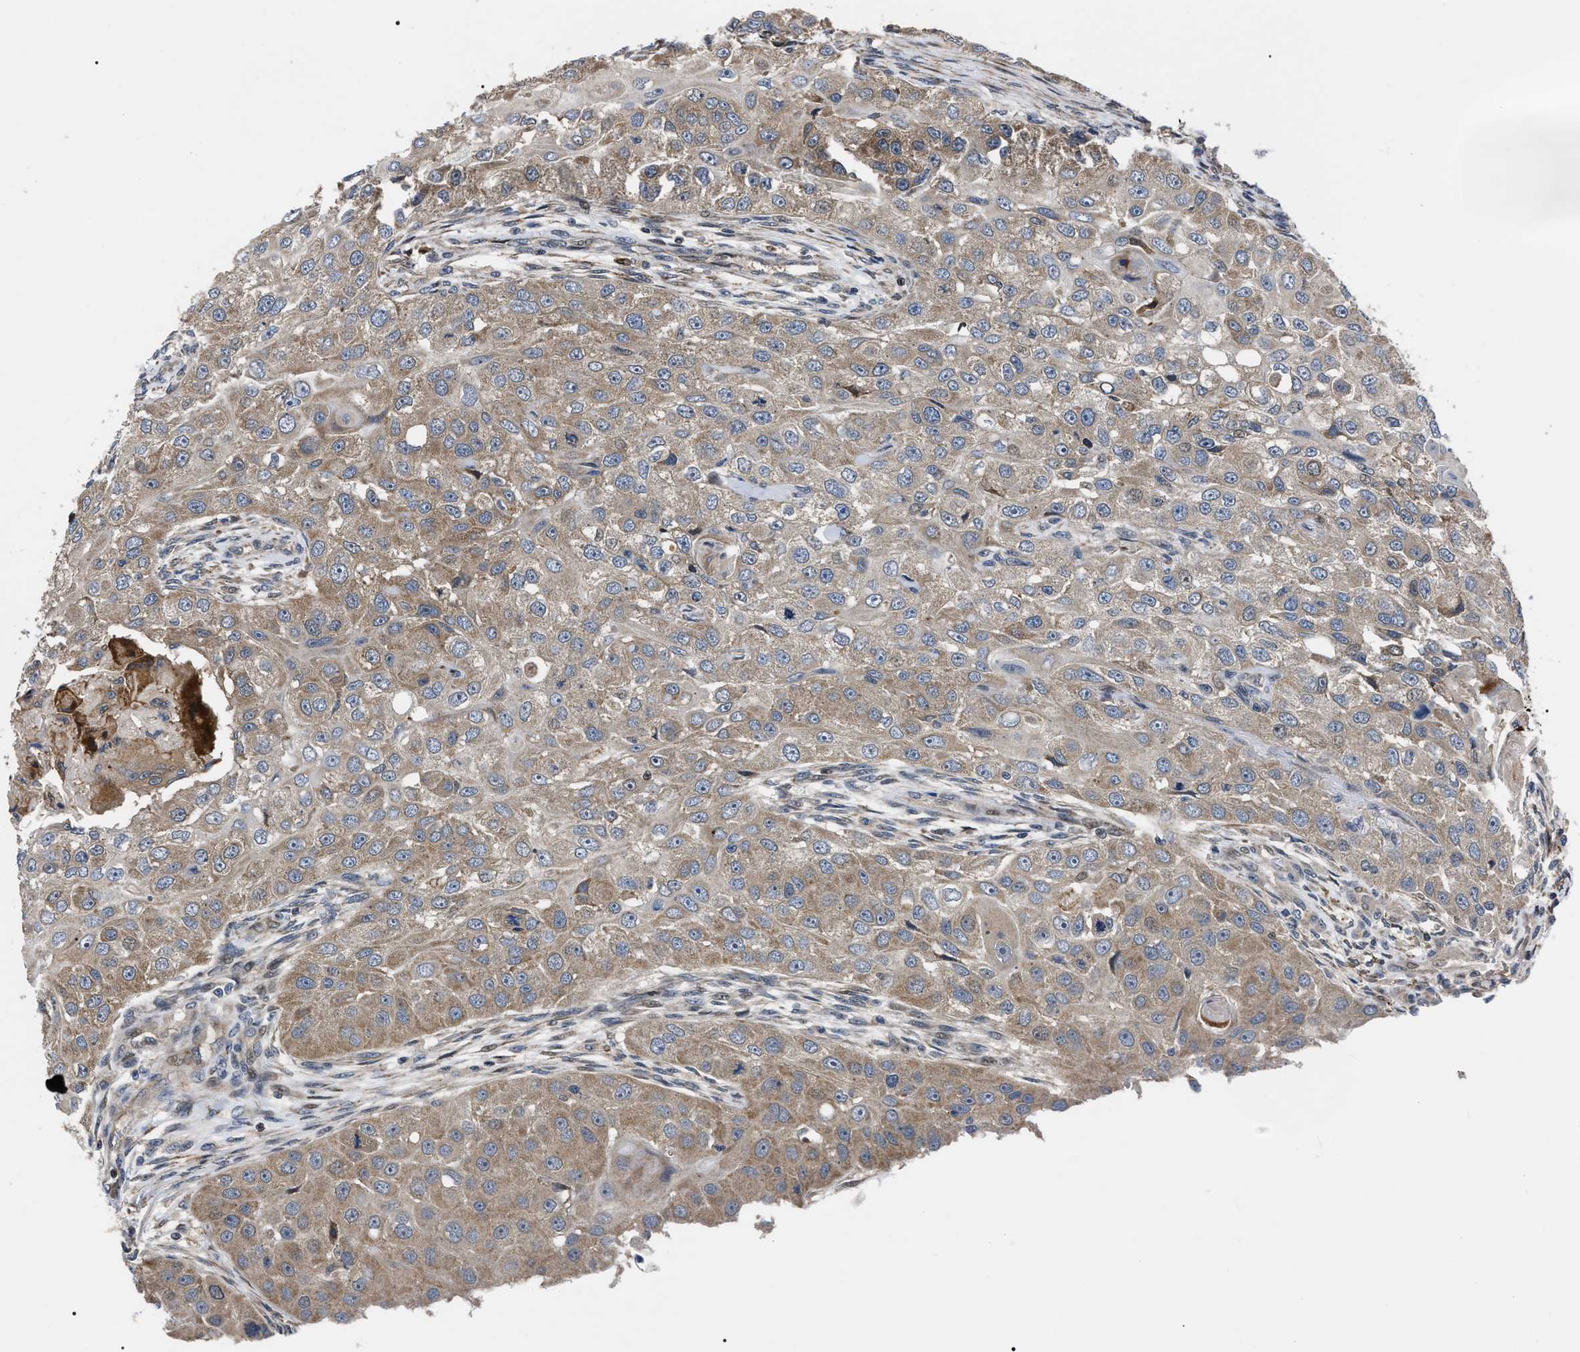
{"staining": {"intensity": "moderate", "quantity": ">75%", "location": "cytoplasmic/membranous"}, "tissue": "head and neck cancer", "cell_type": "Tumor cells", "image_type": "cancer", "snomed": [{"axis": "morphology", "description": "Normal tissue, NOS"}, {"axis": "morphology", "description": "Squamous cell carcinoma, NOS"}, {"axis": "topography", "description": "Skeletal muscle"}, {"axis": "topography", "description": "Head-Neck"}], "caption": "Immunohistochemistry (DAB (3,3'-diaminobenzidine)) staining of human squamous cell carcinoma (head and neck) demonstrates moderate cytoplasmic/membranous protein positivity in about >75% of tumor cells.", "gene": "PPWD1", "patient": {"sex": "male", "age": 51}}